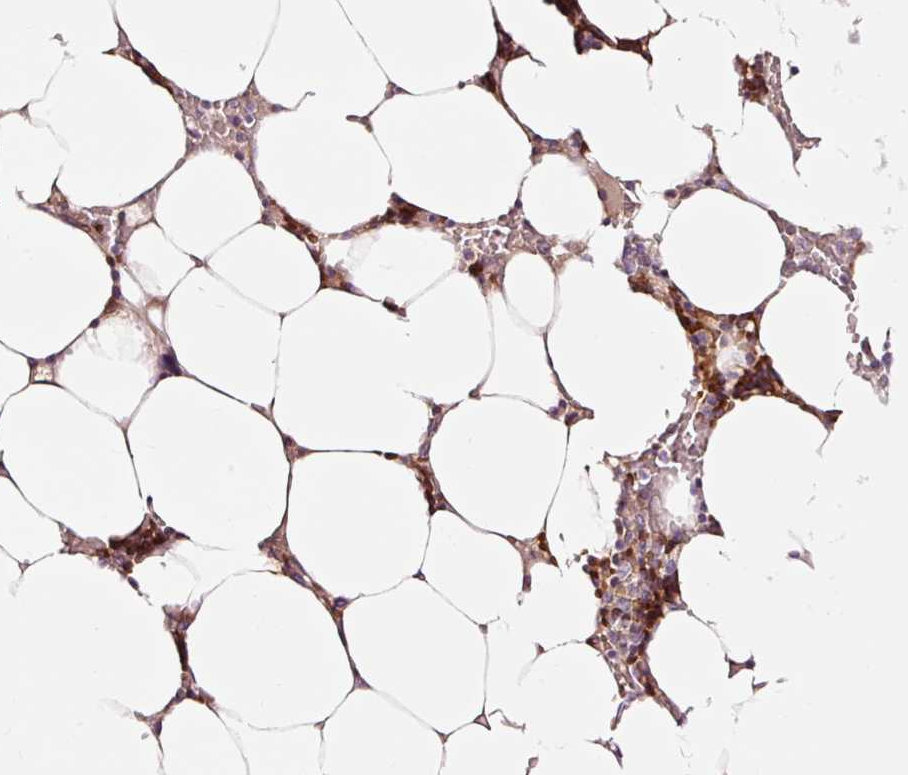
{"staining": {"intensity": "moderate", "quantity": "<25%", "location": "cytoplasmic/membranous"}, "tissue": "bone marrow", "cell_type": "Hematopoietic cells", "image_type": "normal", "snomed": [{"axis": "morphology", "description": "Normal tissue, NOS"}, {"axis": "topography", "description": "Bone marrow"}], "caption": "Immunohistochemical staining of unremarkable bone marrow exhibits <25% levels of moderate cytoplasmic/membranous protein positivity in approximately <25% of hematopoietic cells.", "gene": "LDHAL6B", "patient": {"sex": "male", "age": 64}}